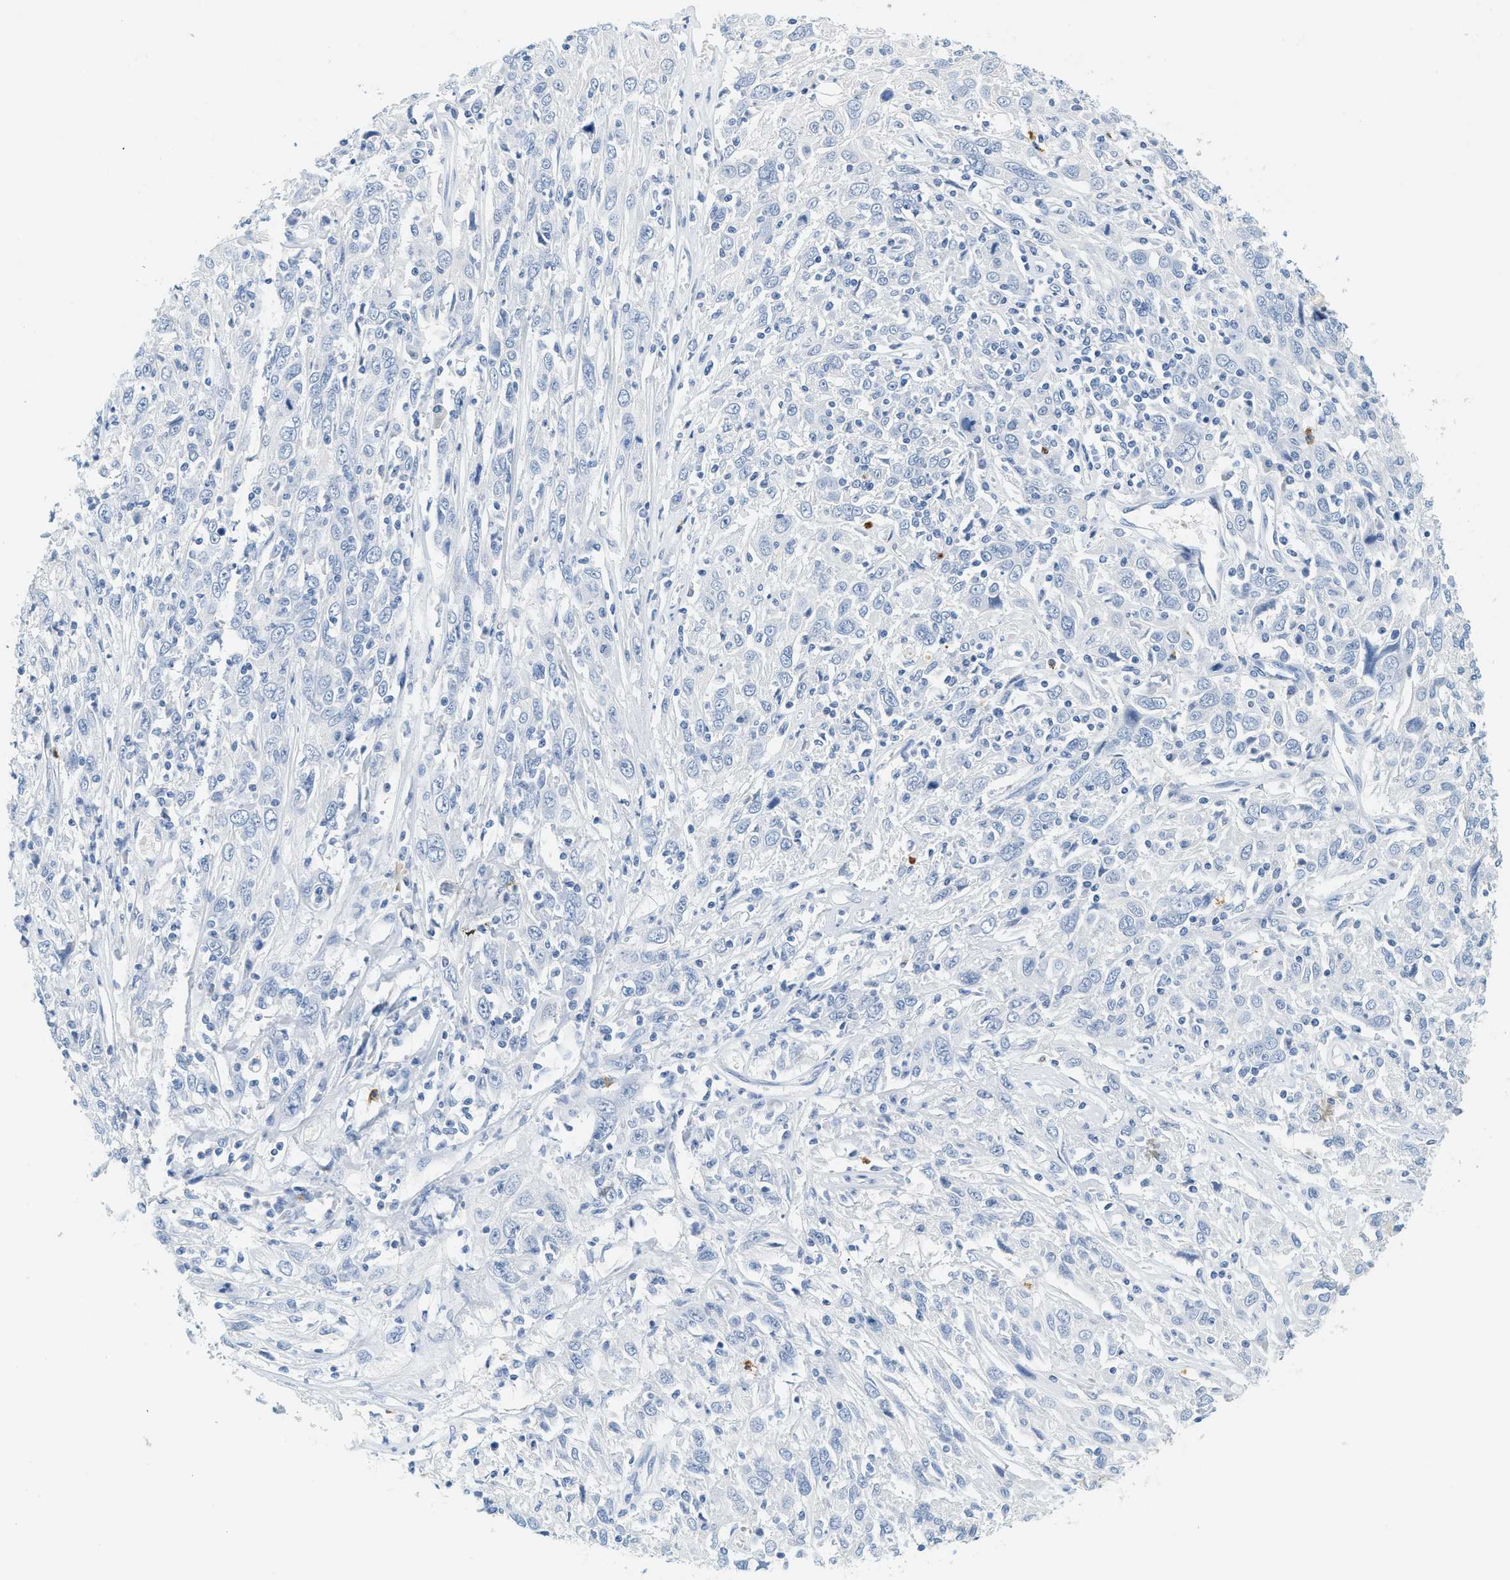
{"staining": {"intensity": "negative", "quantity": "none", "location": "none"}, "tissue": "cervical cancer", "cell_type": "Tumor cells", "image_type": "cancer", "snomed": [{"axis": "morphology", "description": "Squamous cell carcinoma, NOS"}, {"axis": "topography", "description": "Cervix"}], "caption": "This micrograph is of cervical cancer stained with immunohistochemistry to label a protein in brown with the nuclei are counter-stained blue. There is no positivity in tumor cells.", "gene": "LCN2", "patient": {"sex": "female", "age": 46}}